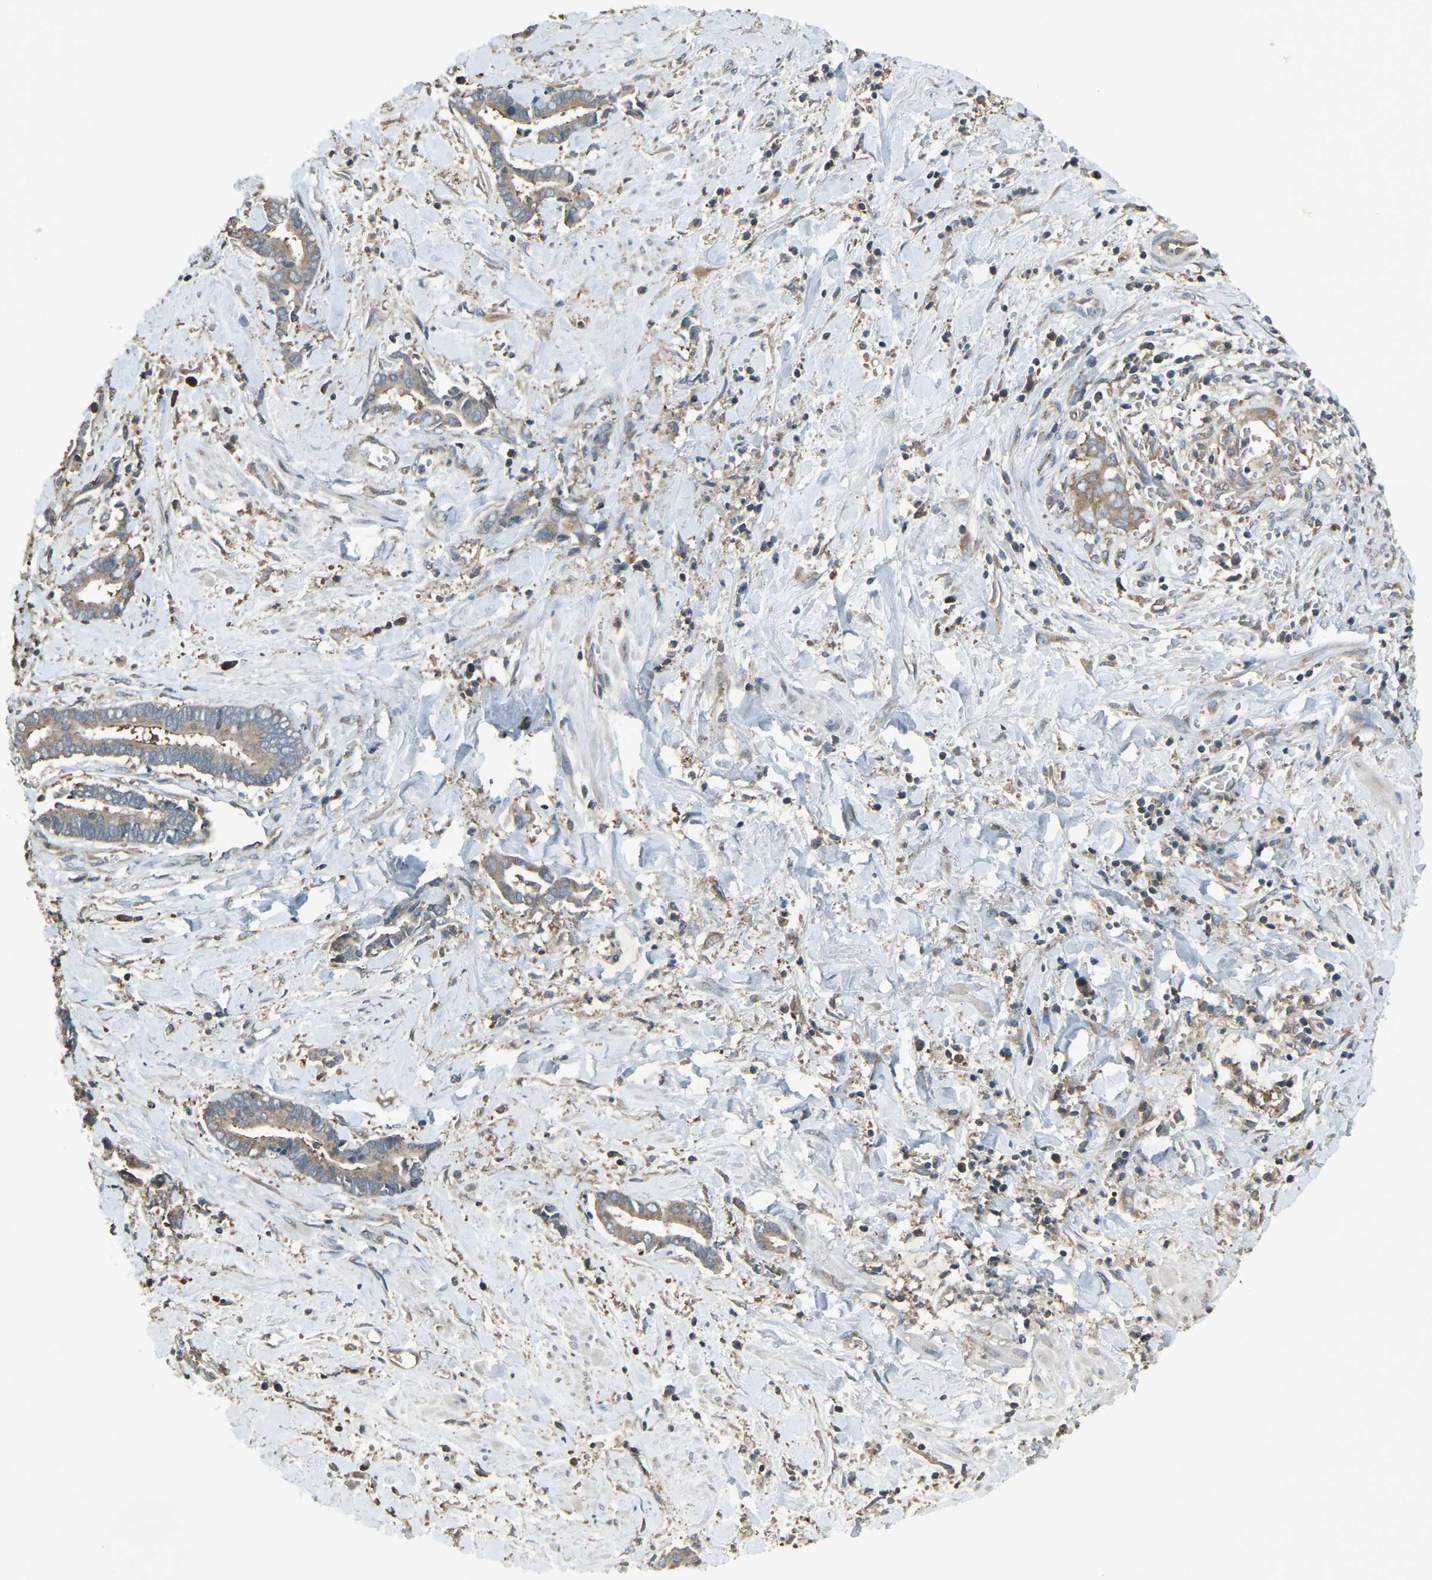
{"staining": {"intensity": "moderate", "quantity": ">75%", "location": "cytoplasmic/membranous"}, "tissue": "cervical cancer", "cell_type": "Tumor cells", "image_type": "cancer", "snomed": [{"axis": "morphology", "description": "Adenocarcinoma, NOS"}, {"axis": "topography", "description": "Cervix"}], "caption": "Immunohistochemistry micrograph of cervical cancer stained for a protein (brown), which shows medium levels of moderate cytoplasmic/membranous positivity in about >75% of tumor cells.", "gene": "AIMP1", "patient": {"sex": "female", "age": 44}}